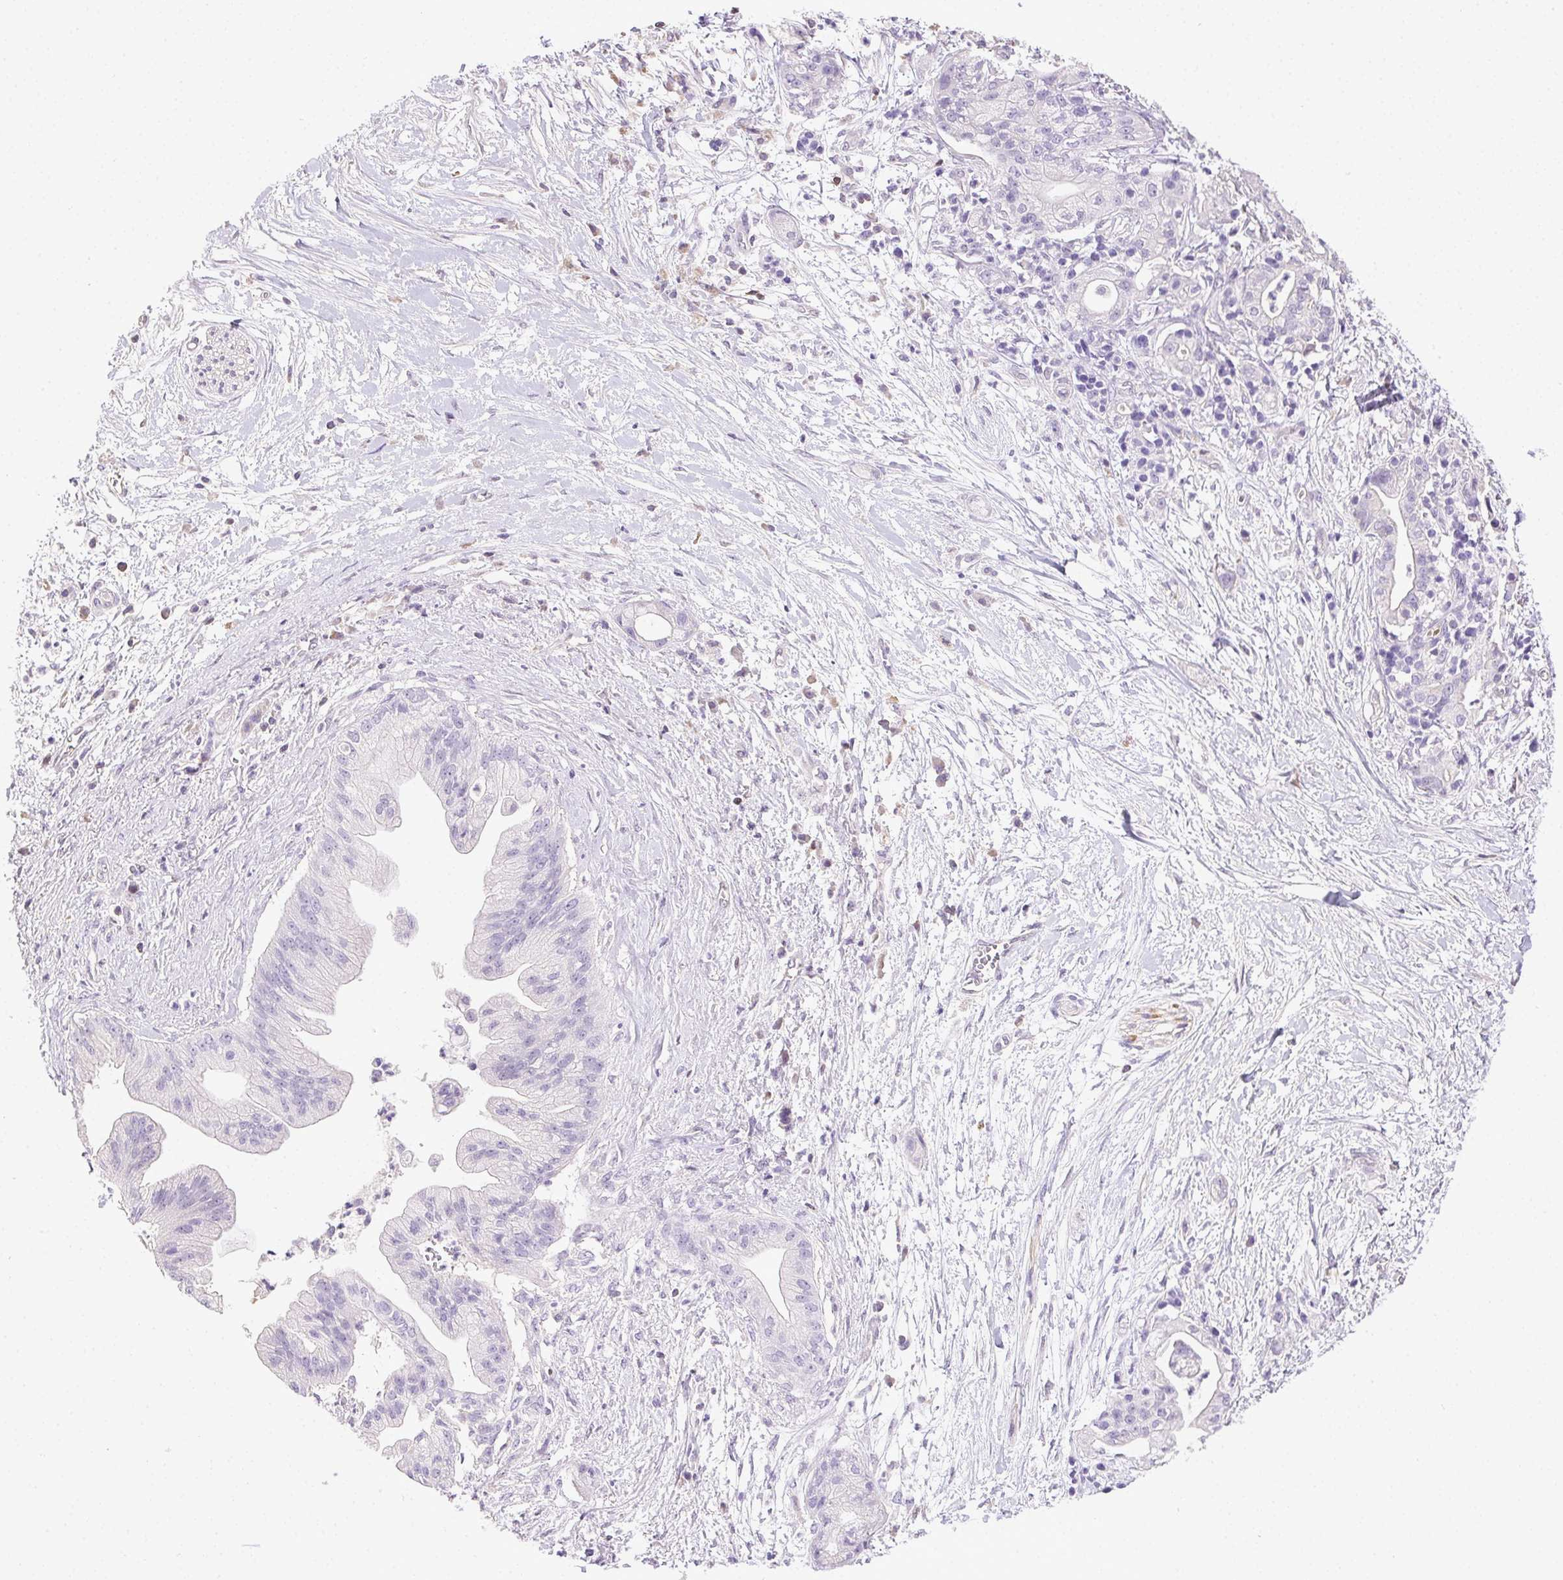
{"staining": {"intensity": "negative", "quantity": "none", "location": "none"}, "tissue": "pancreatic cancer", "cell_type": "Tumor cells", "image_type": "cancer", "snomed": [{"axis": "morphology", "description": "Normal tissue, NOS"}, {"axis": "morphology", "description": "Adenocarcinoma, NOS"}, {"axis": "topography", "description": "Lymph node"}, {"axis": "topography", "description": "Pancreas"}], "caption": "DAB immunohistochemical staining of human pancreatic adenocarcinoma displays no significant expression in tumor cells.", "gene": "SYCE2", "patient": {"sex": "female", "age": 58}}